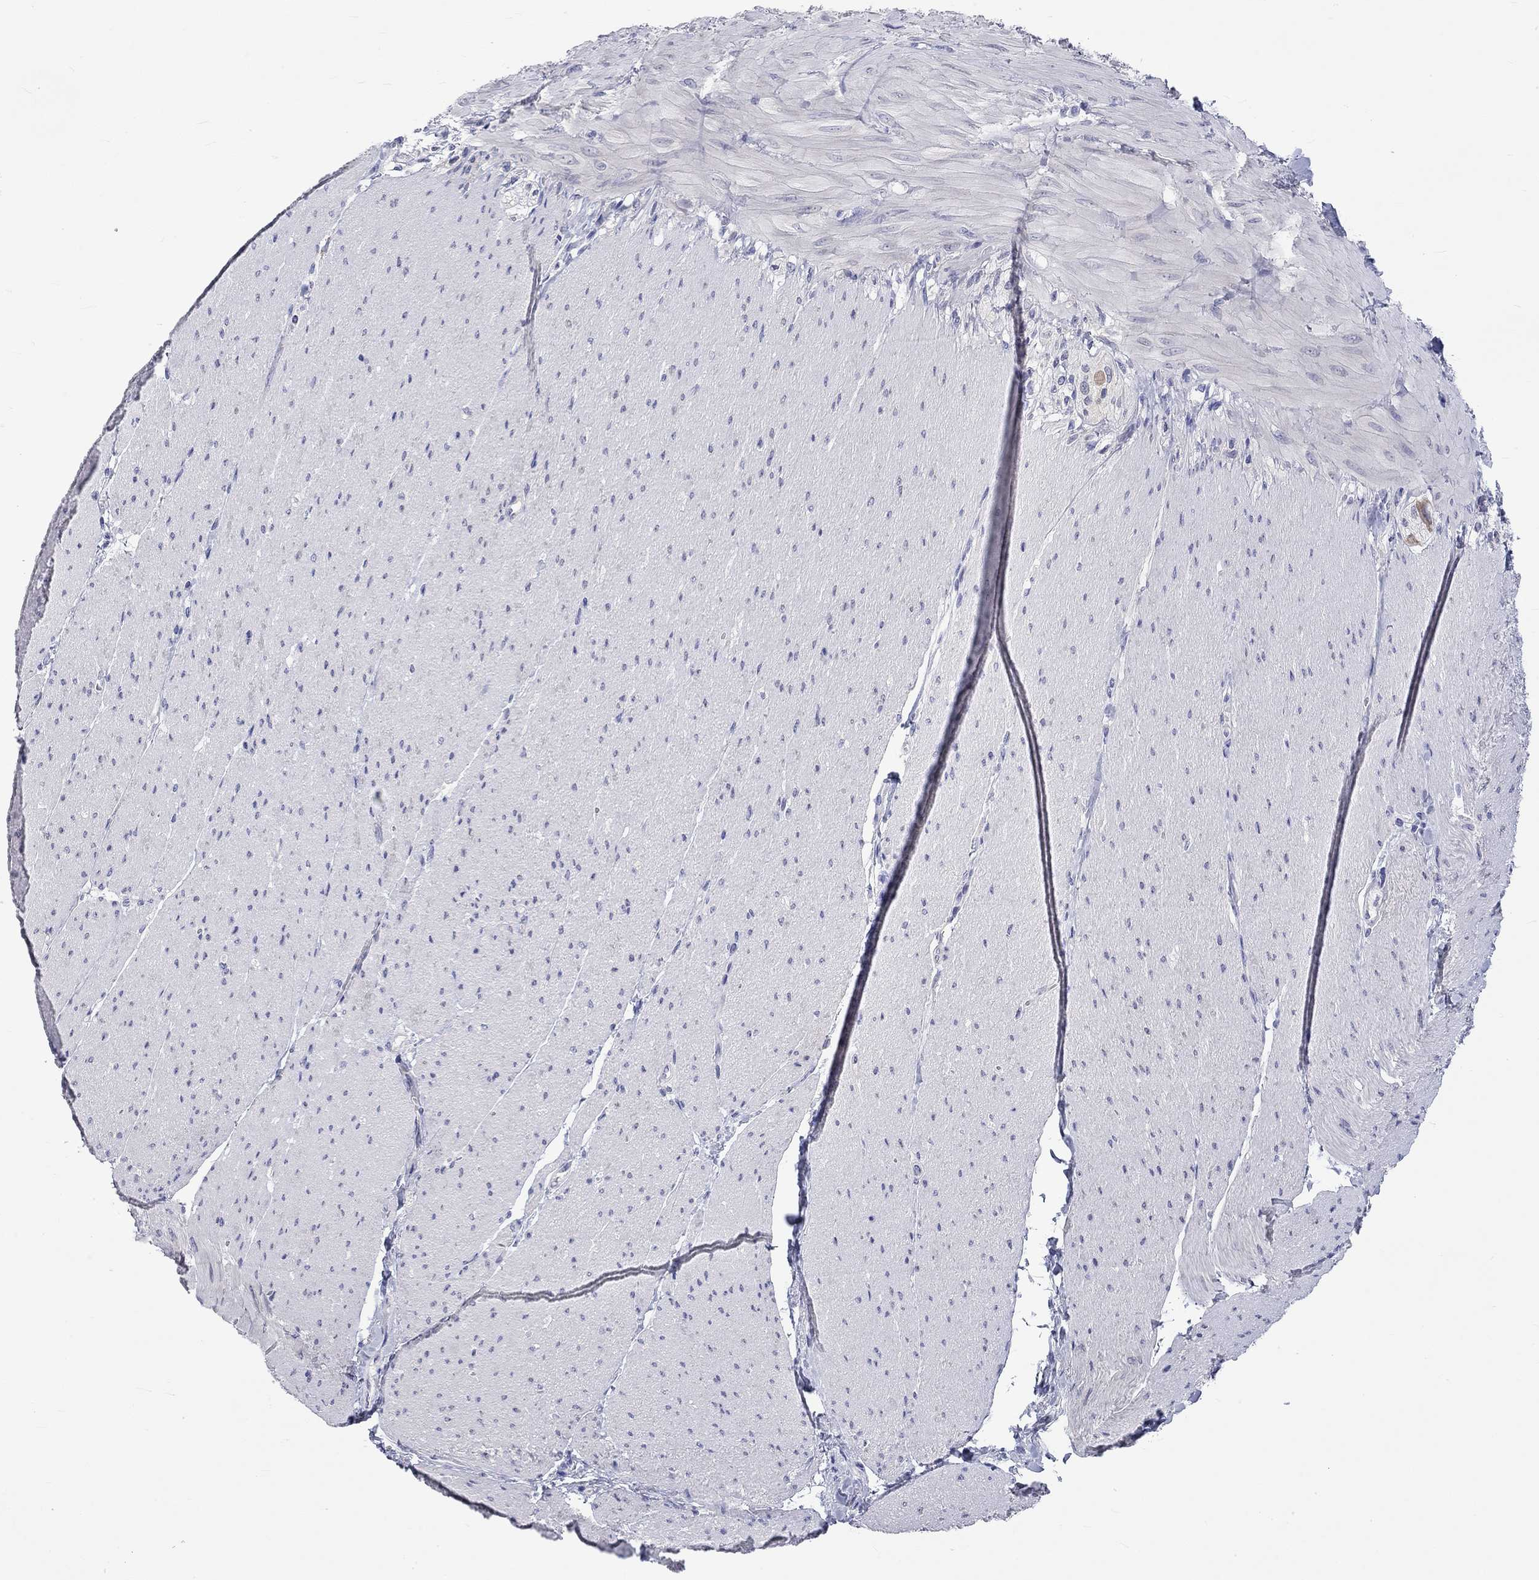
{"staining": {"intensity": "negative", "quantity": "none", "location": "none"}, "tissue": "adipose tissue", "cell_type": "Adipocytes", "image_type": "normal", "snomed": [{"axis": "morphology", "description": "Normal tissue, NOS"}, {"axis": "topography", "description": "Smooth muscle"}, {"axis": "topography", "description": "Duodenum"}, {"axis": "topography", "description": "Peripheral nerve tissue"}], "caption": "Adipocytes show no significant protein staining in unremarkable adipose tissue.", "gene": "CERS1", "patient": {"sex": "female", "age": 61}}